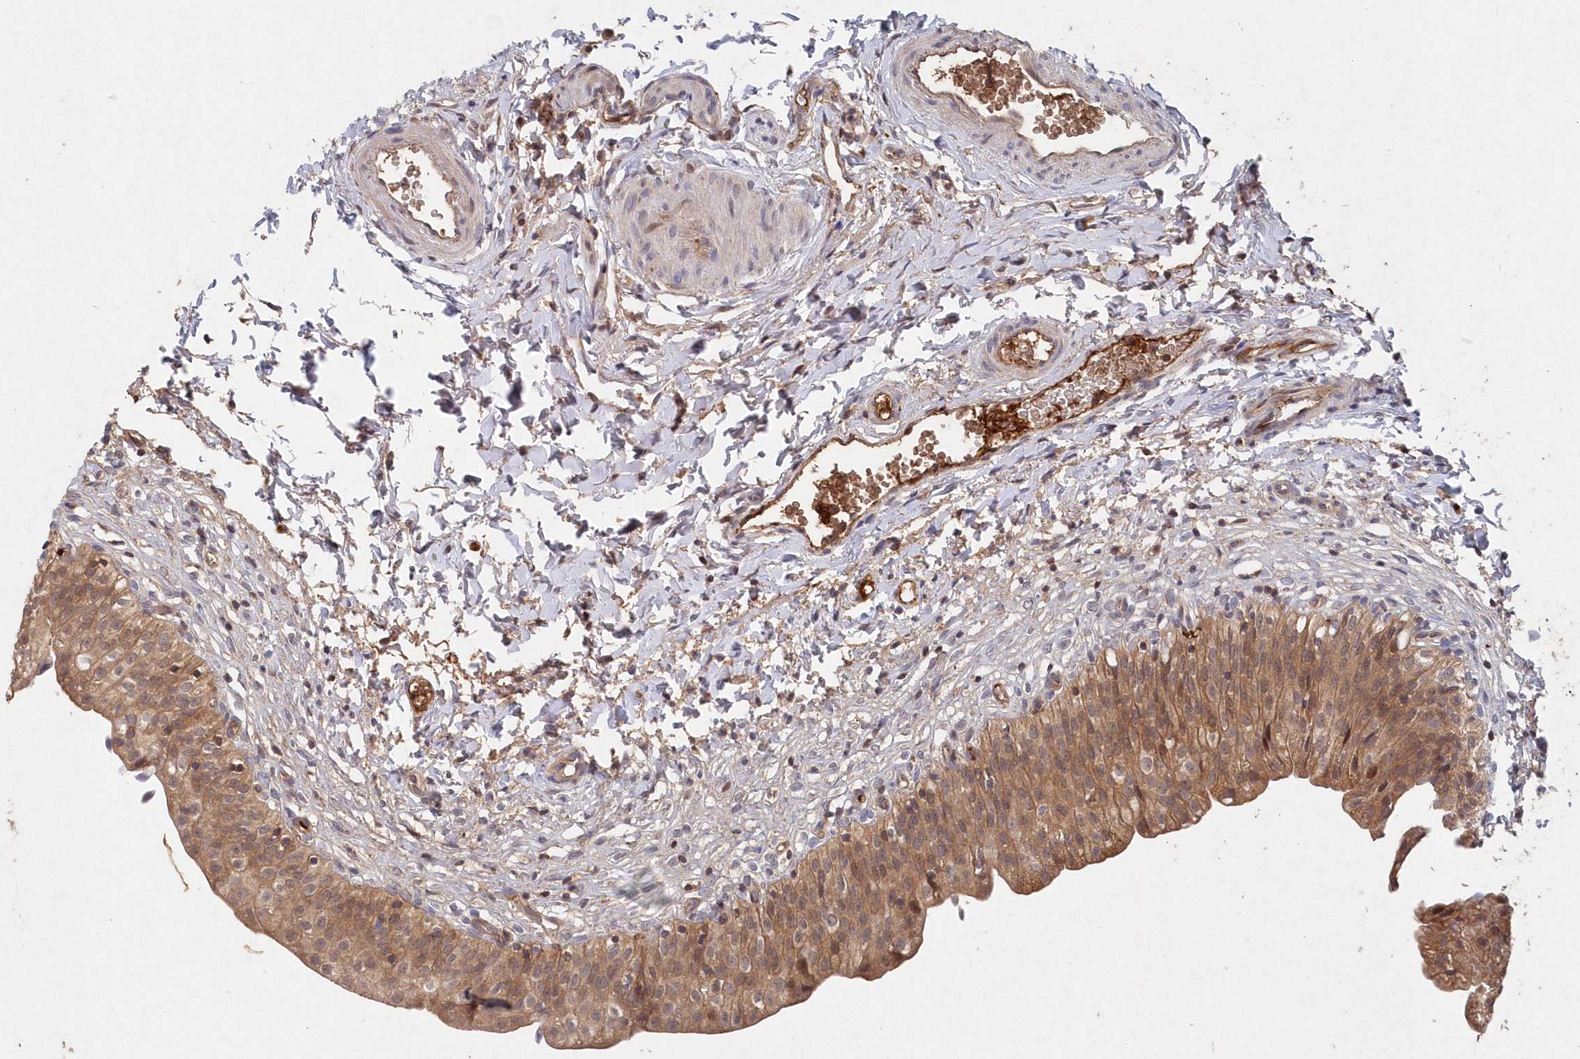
{"staining": {"intensity": "moderate", "quantity": ">75%", "location": "cytoplasmic/membranous"}, "tissue": "urinary bladder", "cell_type": "Urothelial cells", "image_type": "normal", "snomed": [{"axis": "morphology", "description": "Normal tissue, NOS"}, {"axis": "topography", "description": "Urinary bladder"}], "caption": "Immunohistochemical staining of unremarkable urinary bladder shows >75% levels of moderate cytoplasmic/membranous protein positivity in about >75% of urothelial cells. The staining was performed using DAB to visualize the protein expression in brown, while the nuclei were stained in blue with hematoxylin (Magnification: 20x).", "gene": "ABHD14B", "patient": {"sex": "male", "age": 55}}